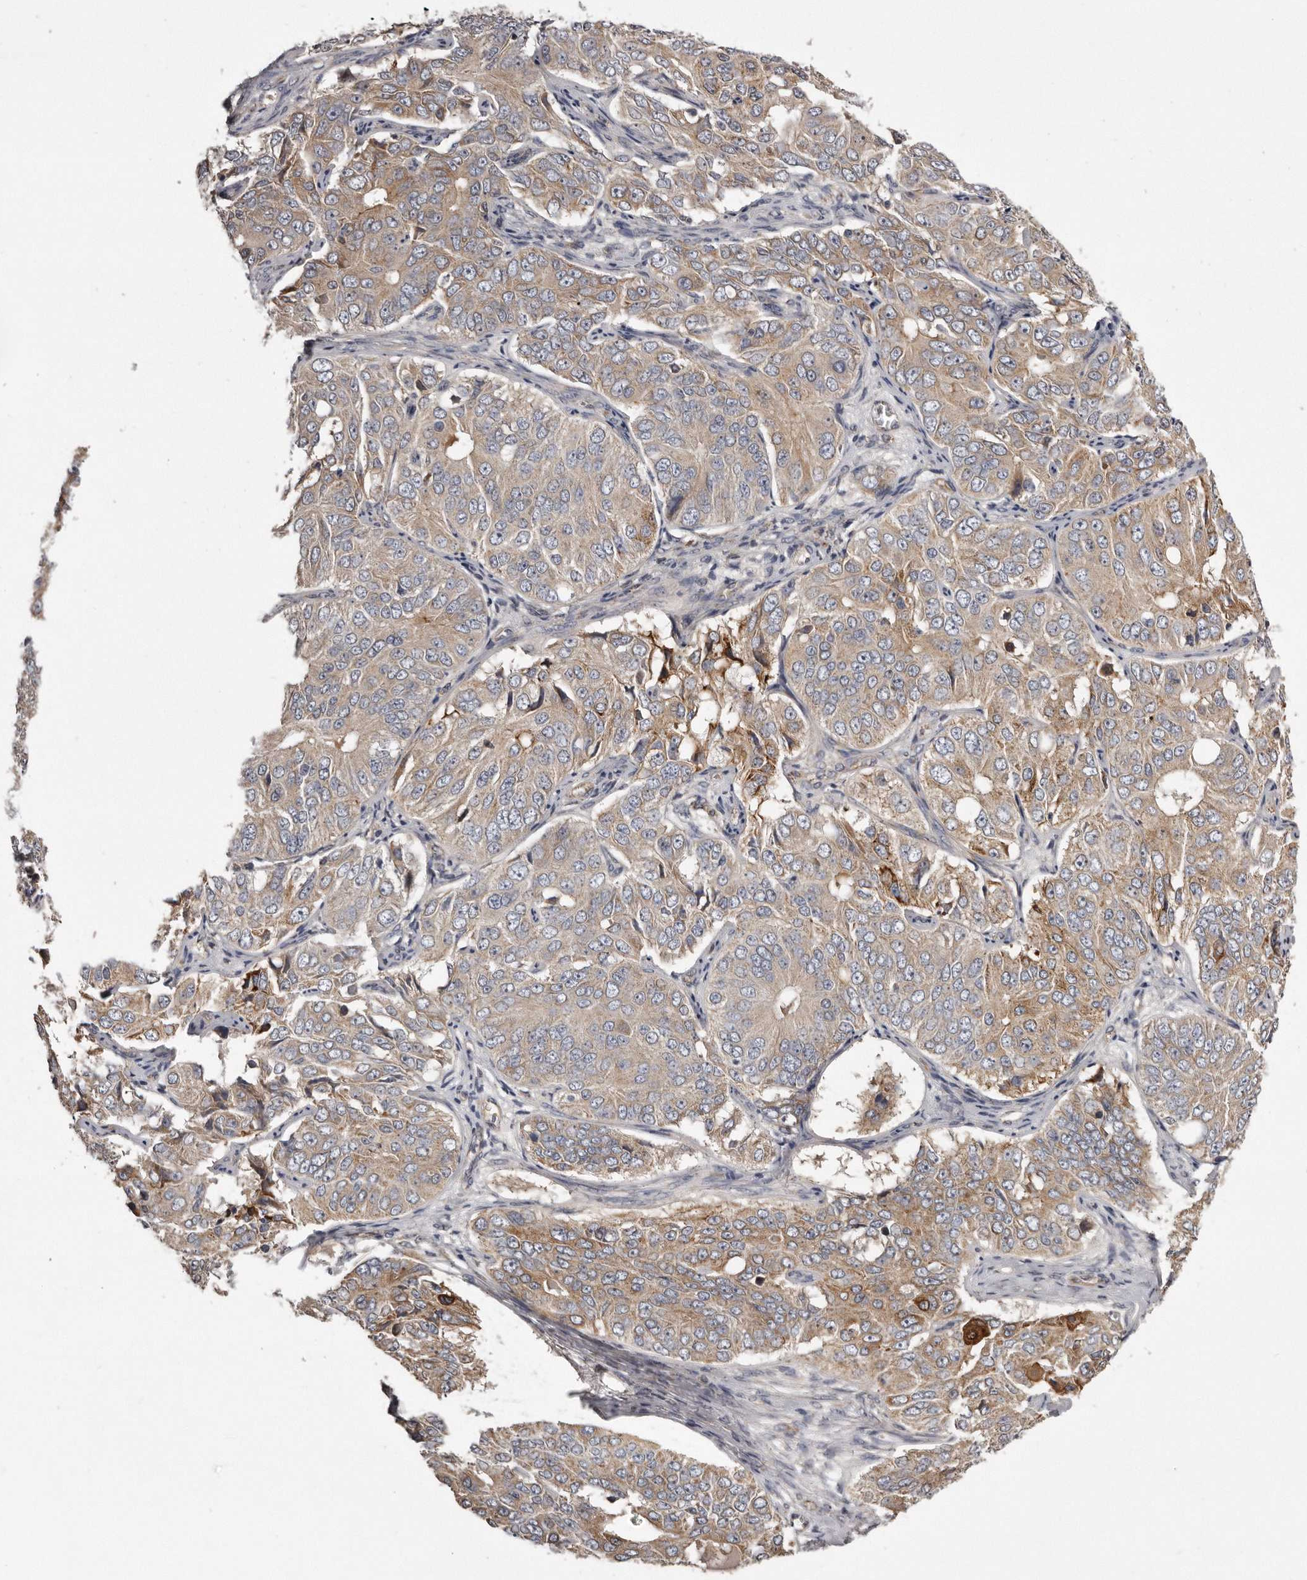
{"staining": {"intensity": "moderate", "quantity": ">75%", "location": "cytoplasmic/membranous"}, "tissue": "ovarian cancer", "cell_type": "Tumor cells", "image_type": "cancer", "snomed": [{"axis": "morphology", "description": "Carcinoma, endometroid"}, {"axis": "topography", "description": "Ovary"}], "caption": "A high-resolution micrograph shows IHC staining of ovarian cancer, which shows moderate cytoplasmic/membranous positivity in approximately >75% of tumor cells. The protein is stained brown, and the nuclei are stained in blue (DAB IHC with brightfield microscopy, high magnification).", "gene": "ARMCX1", "patient": {"sex": "female", "age": 51}}